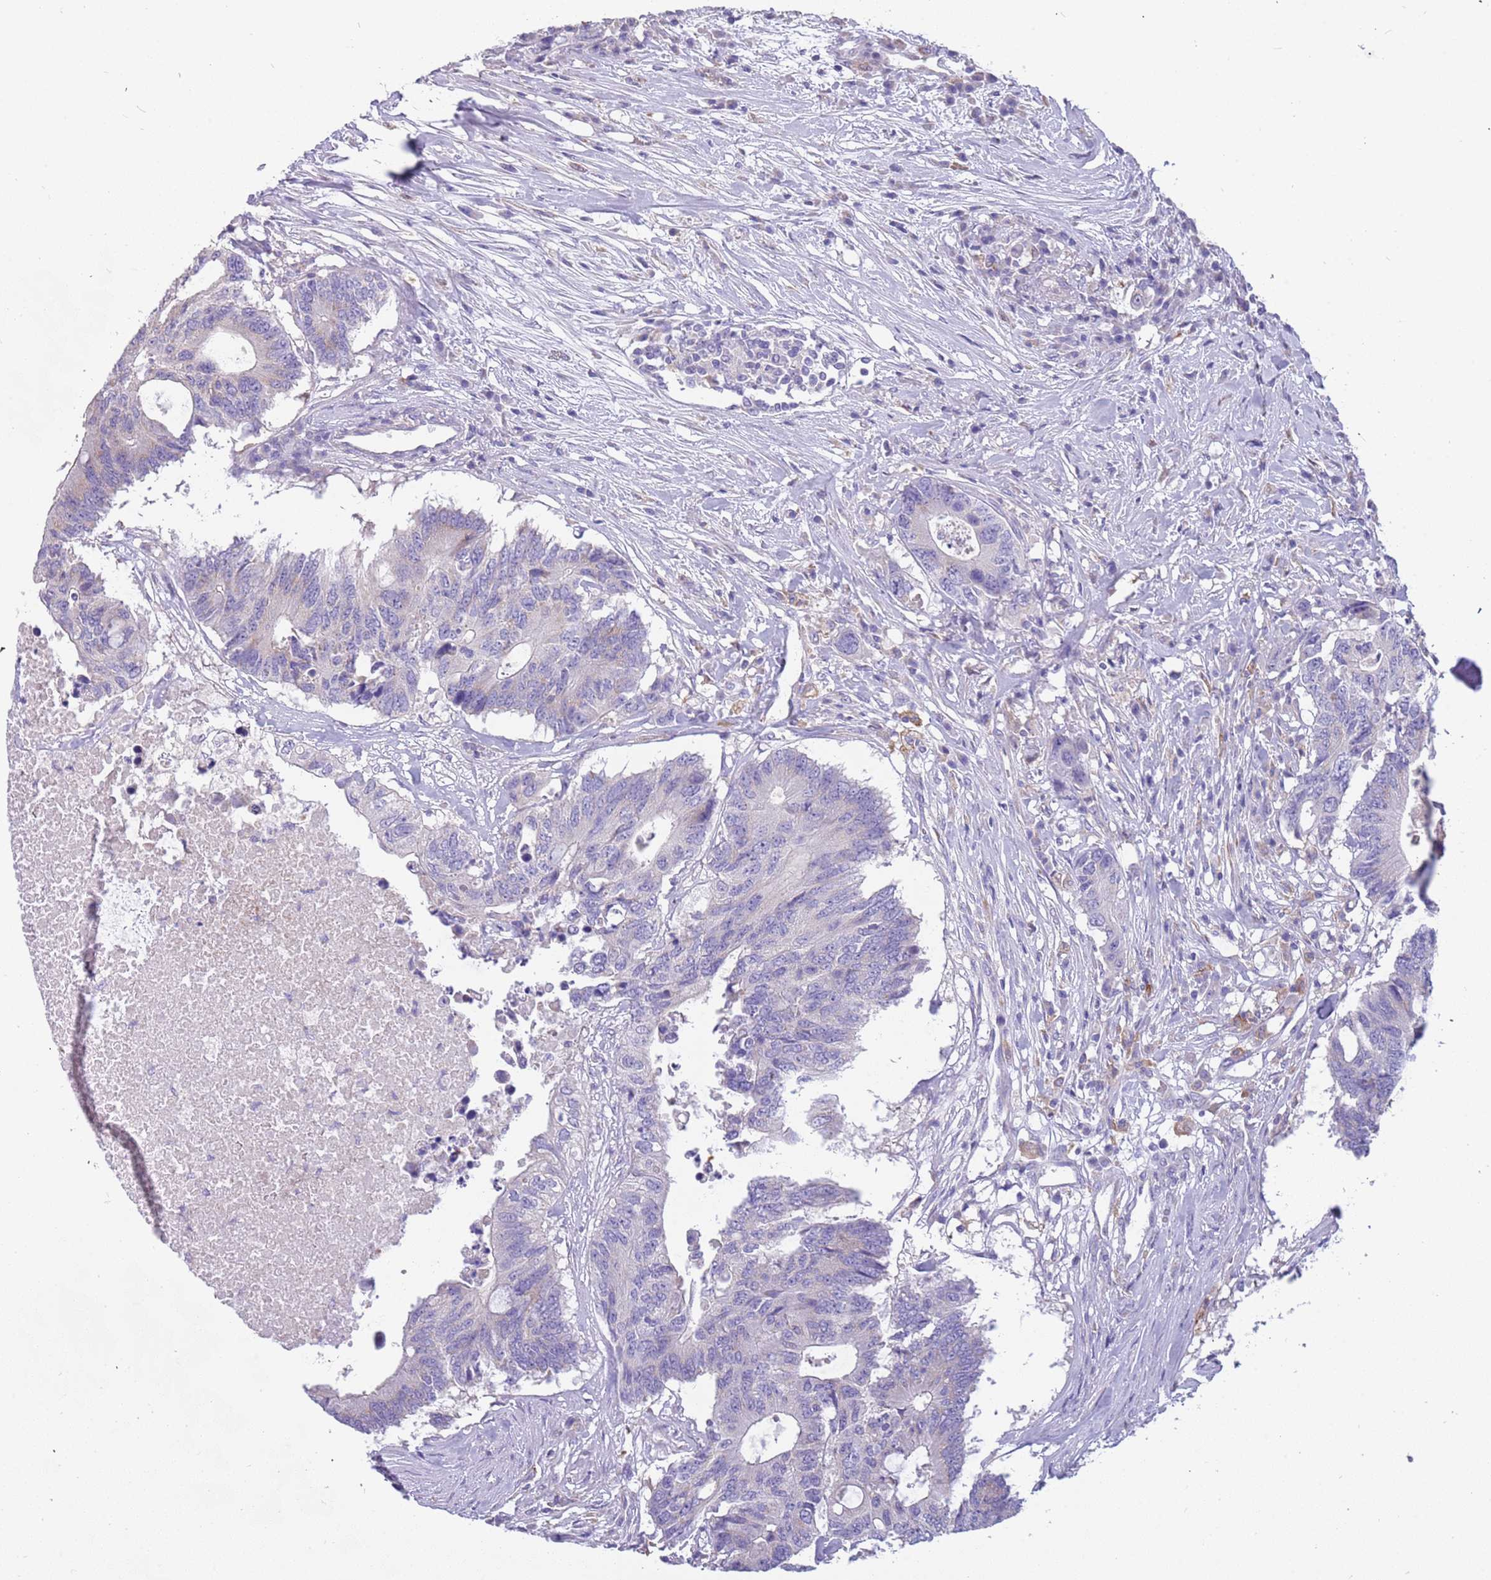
{"staining": {"intensity": "negative", "quantity": "none", "location": "none"}, "tissue": "colorectal cancer", "cell_type": "Tumor cells", "image_type": "cancer", "snomed": [{"axis": "morphology", "description": "Adenocarcinoma, NOS"}, {"axis": "topography", "description": "Colon"}], "caption": "The histopathology image demonstrates no significant staining in tumor cells of colorectal cancer.", "gene": "RHCG", "patient": {"sex": "male", "age": 71}}